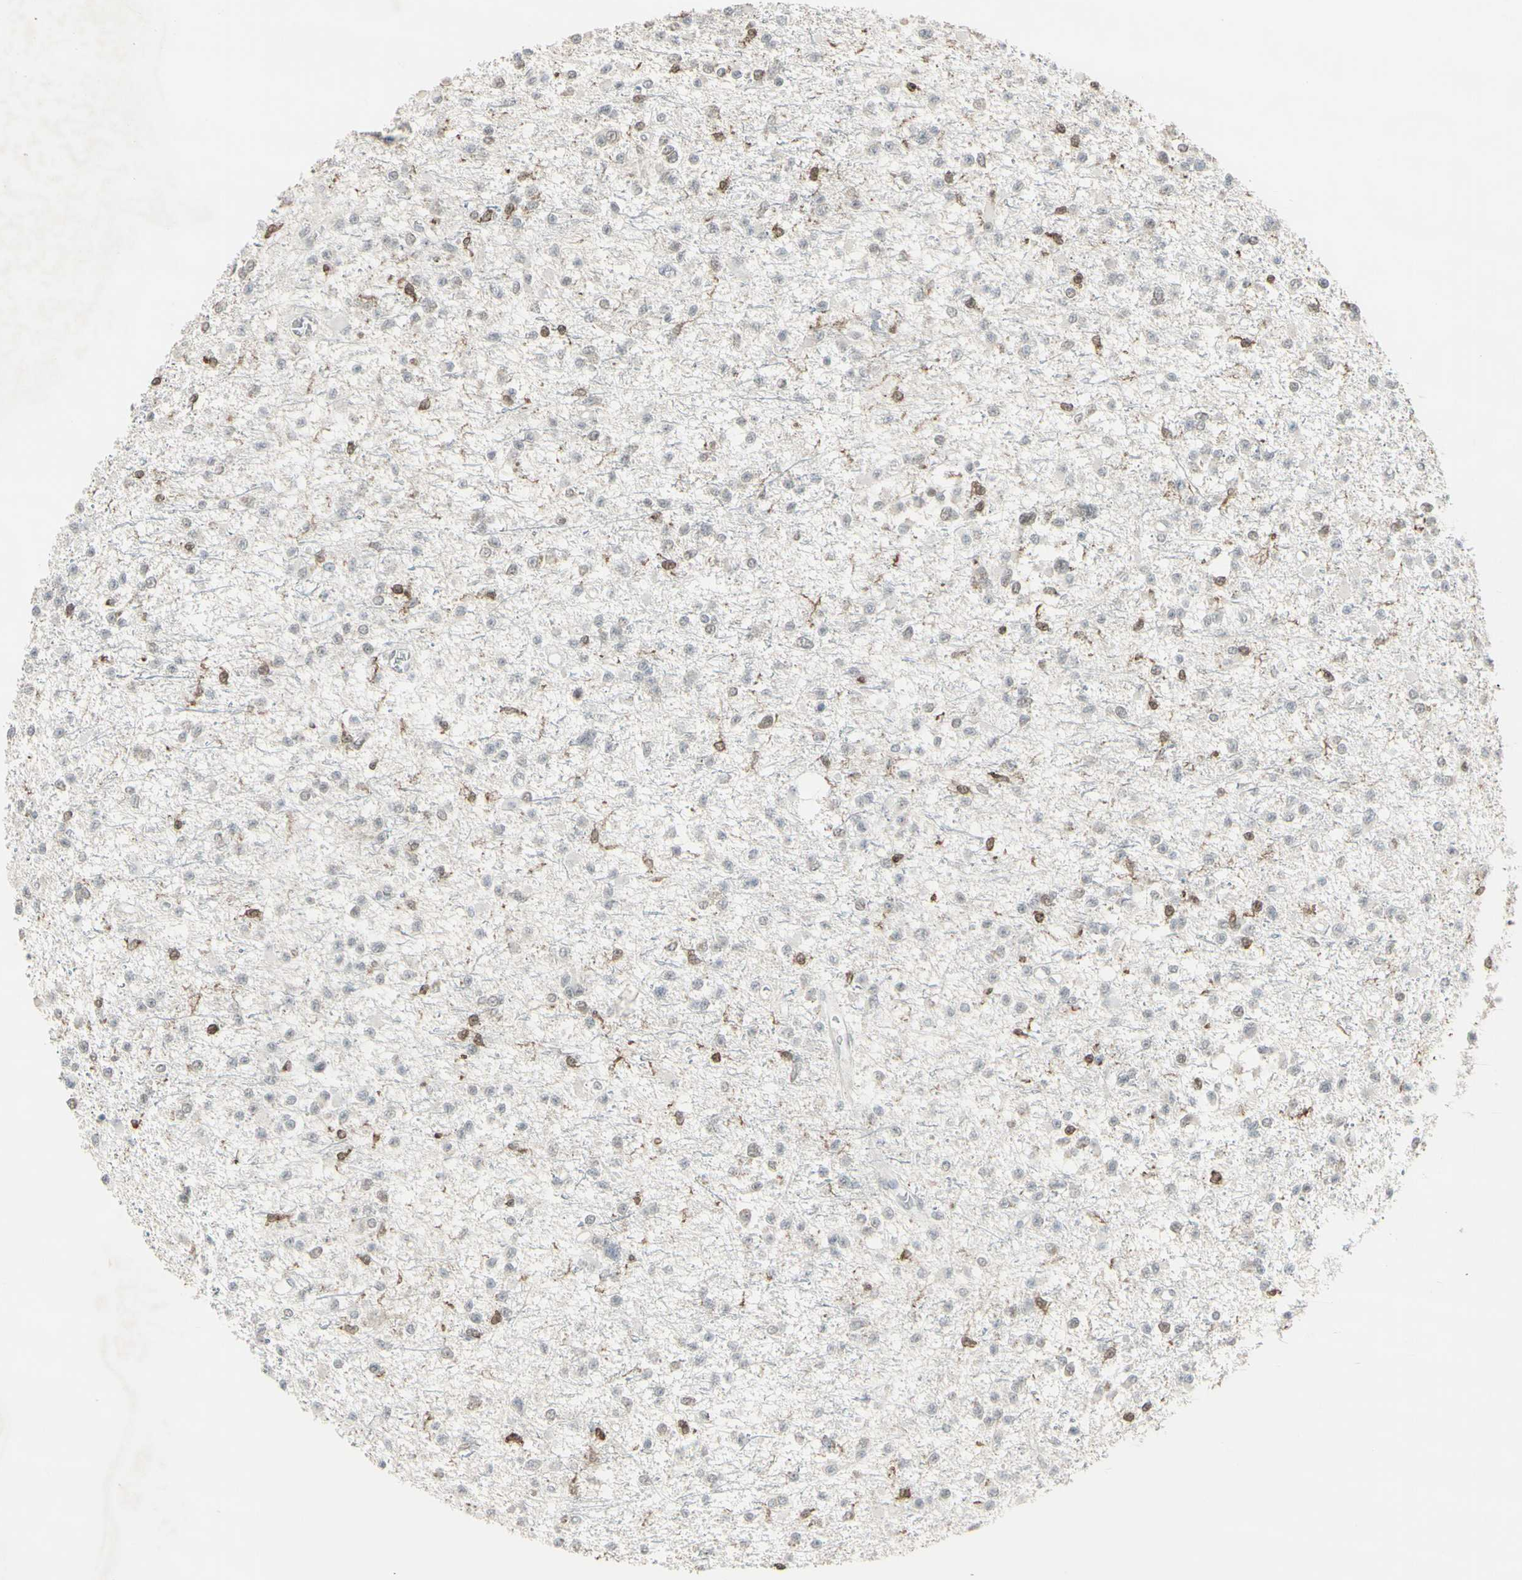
{"staining": {"intensity": "moderate", "quantity": "<25%", "location": "cytoplasmic/membranous,nuclear"}, "tissue": "glioma", "cell_type": "Tumor cells", "image_type": "cancer", "snomed": [{"axis": "morphology", "description": "Glioma, malignant, Low grade"}, {"axis": "topography", "description": "Brain"}], "caption": "Immunohistochemical staining of human malignant glioma (low-grade) displays low levels of moderate cytoplasmic/membranous and nuclear staining in about <25% of tumor cells.", "gene": "SAMSN1", "patient": {"sex": "female", "age": 22}}